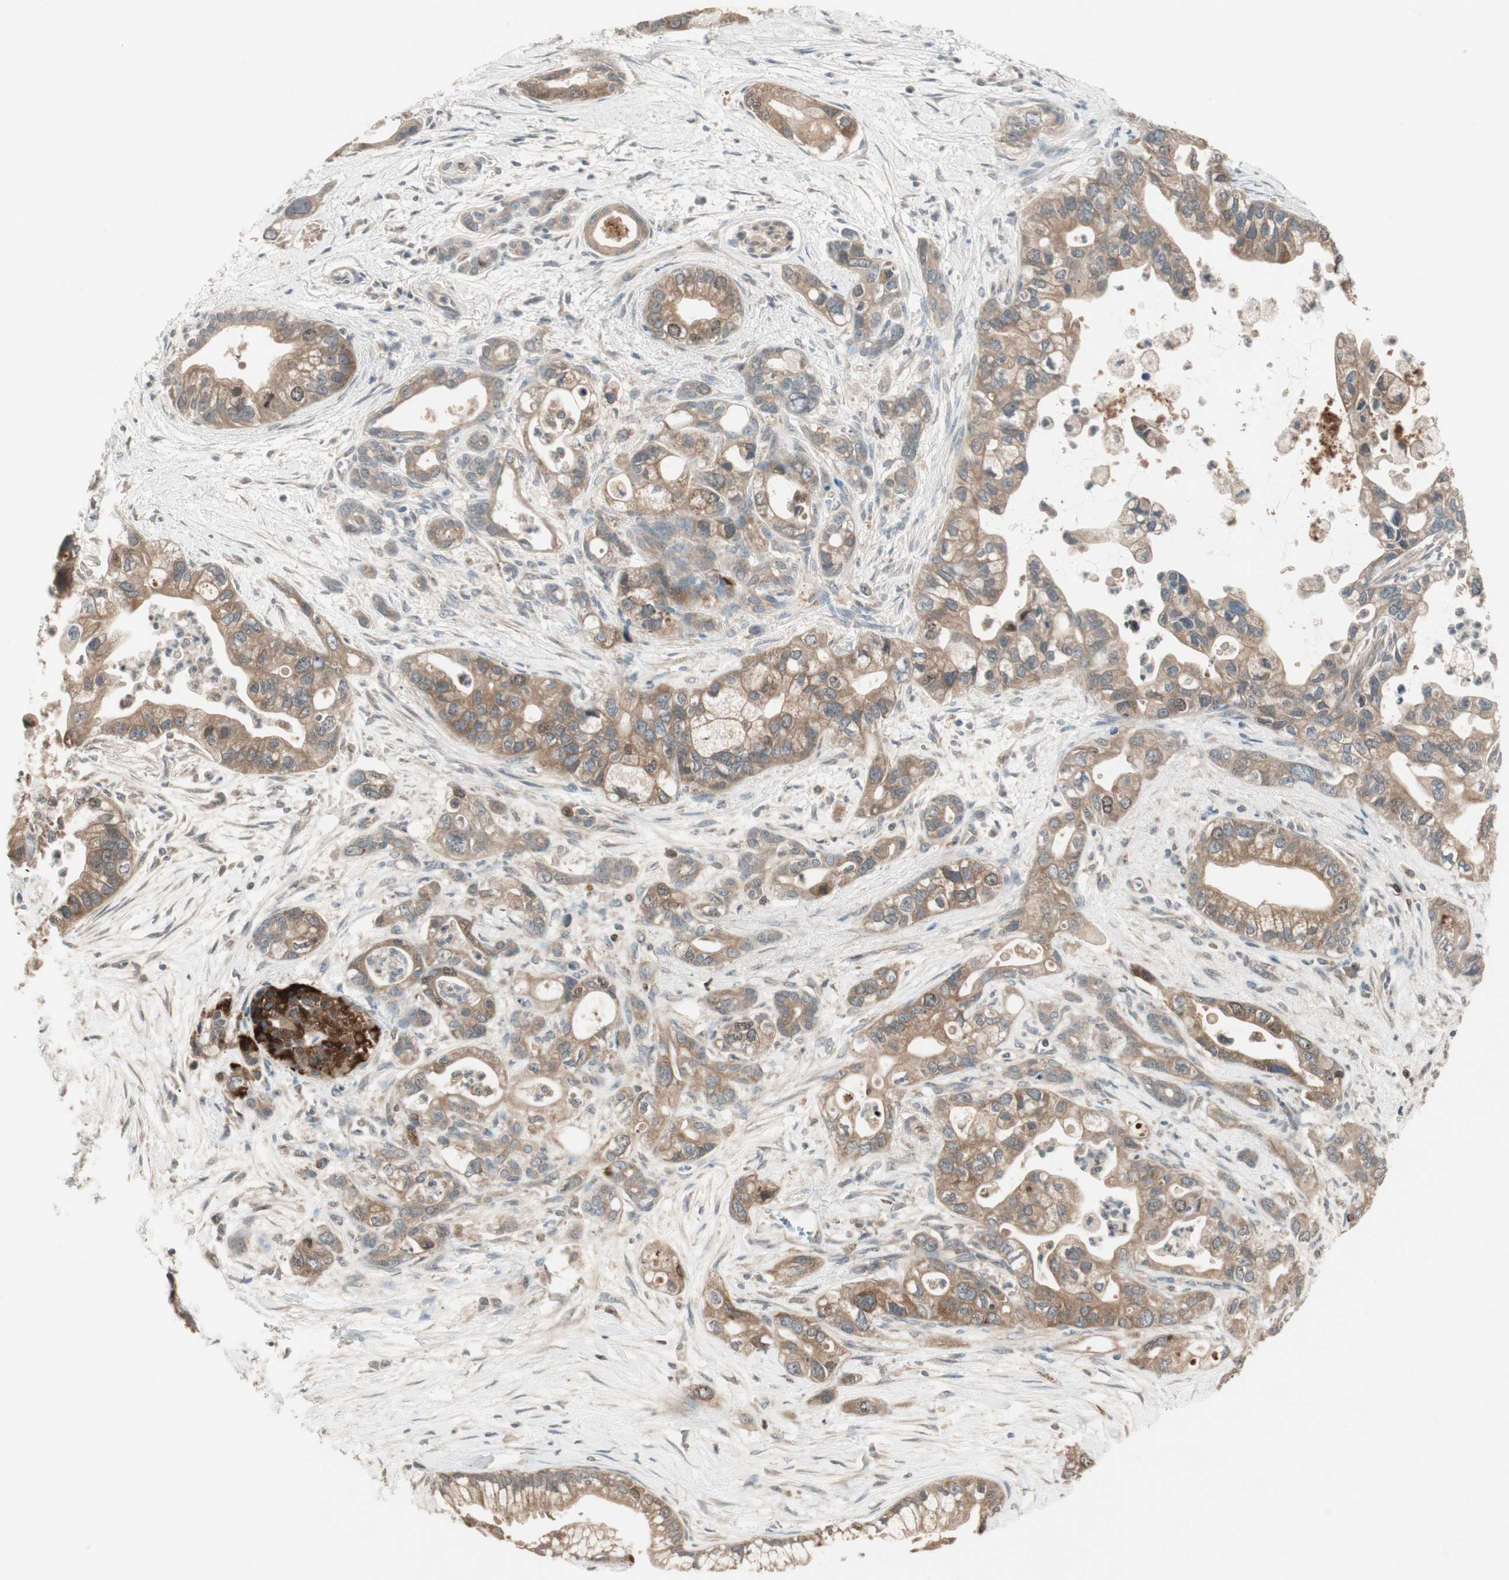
{"staining": {"intensity": "moderate", "quantity": ">75%", "location": "cytoplasmic/membranous"}, "tissue": "pancreatic cancer", "cell_type": "Tumor cells", "image_type": "cancer", "snomed": [{"axis": "morphology", "description": "Adenocarcinoma, NOS"}, {"axis": "topography", "description": "Pancreas"}], "caption": "A brown stain shows moderate cytoplasmic/membranous positivity of a protein in human pancreatic cancer tumor cells. Ihc stains the protein in brown and the nuclei are stained blue.", "gene": "ATP6AP2", "patient": {"sex": "male", "age": 70}}